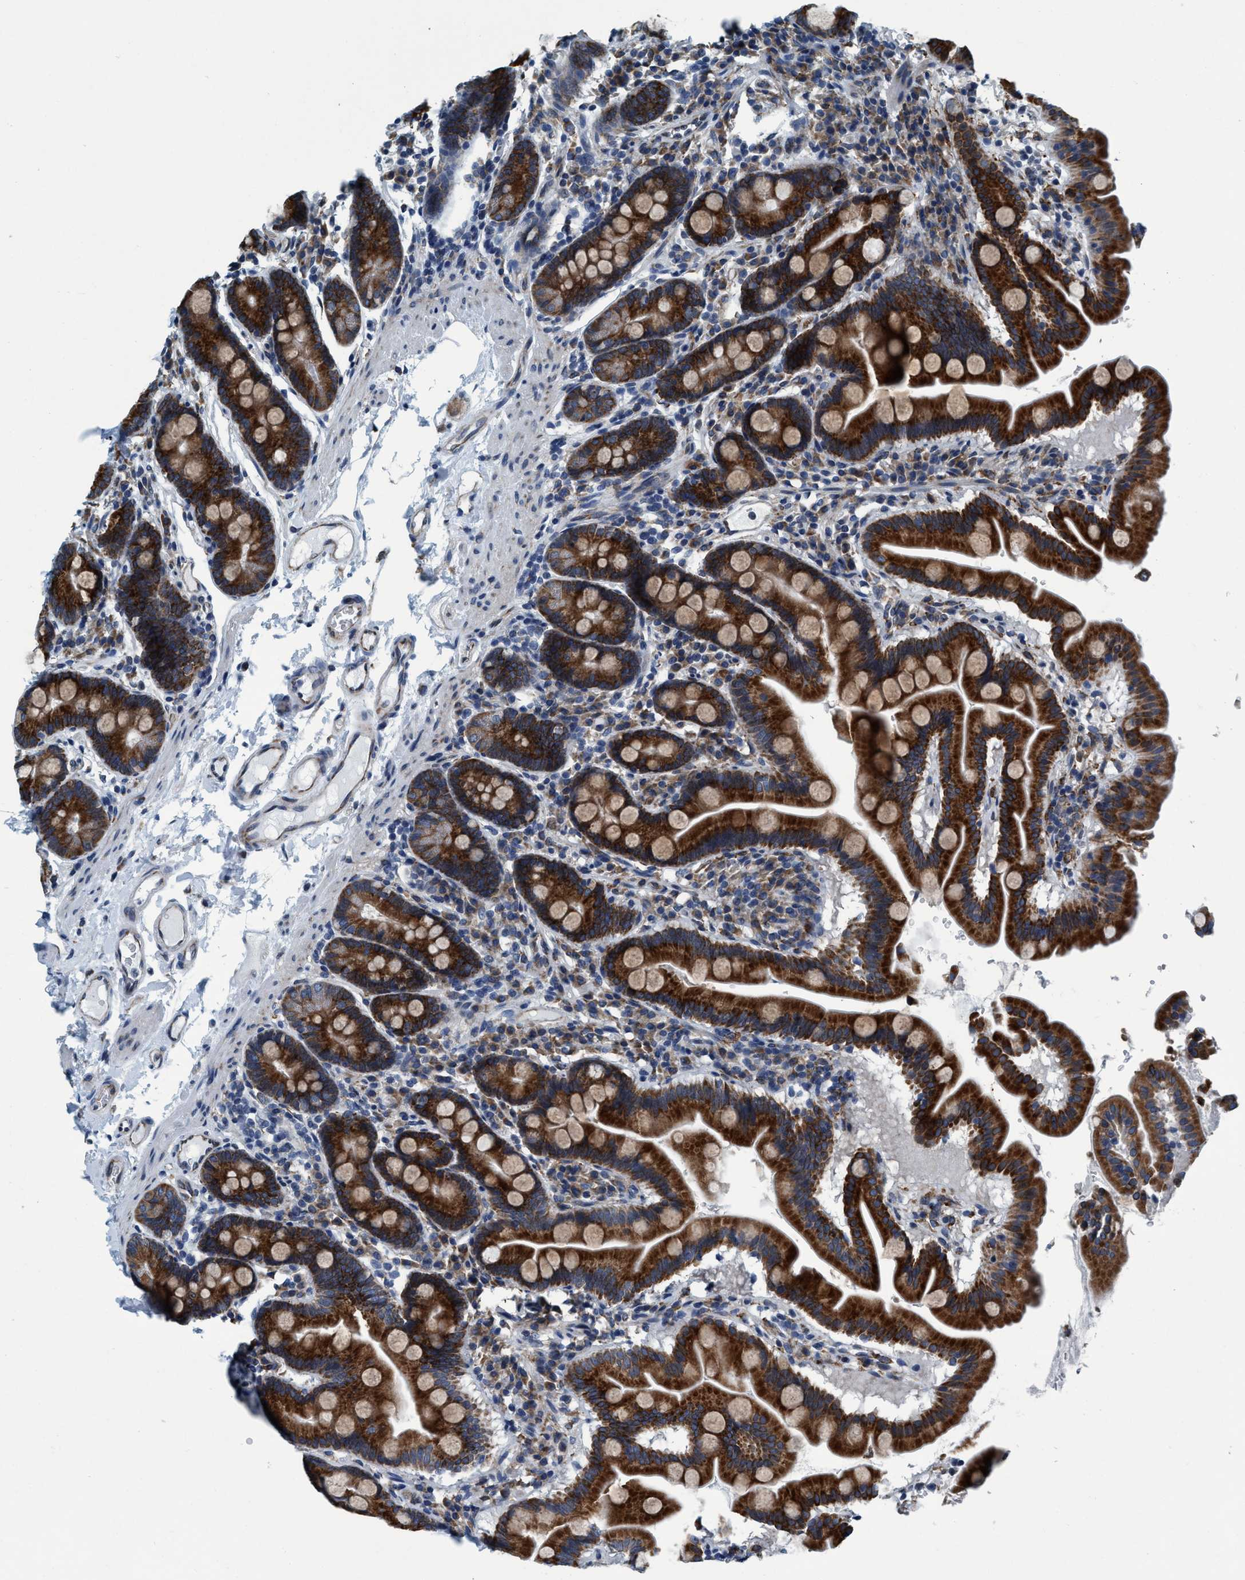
{"staining": {"intensity": "strong", "quantity": ">75%", "location": "cytoplasmic/membranous"}, "tissue": "duodenum", "cell_type": "Glandular cells", "image_type": "normal", "snomed": [{"axis": "morphology", "description": "Normal tissue, NOS"}, {"axis": "topography", "description": "Duodenum"}], "caption": "An image showing strong cytoplasmic/membranous staining in approximately >75% of glandular cells in benign duodenum, as visualized by brown immunohistochemical staining.", "gene": "ARMC9", "patient": {"sex": "male", "age": 50}}